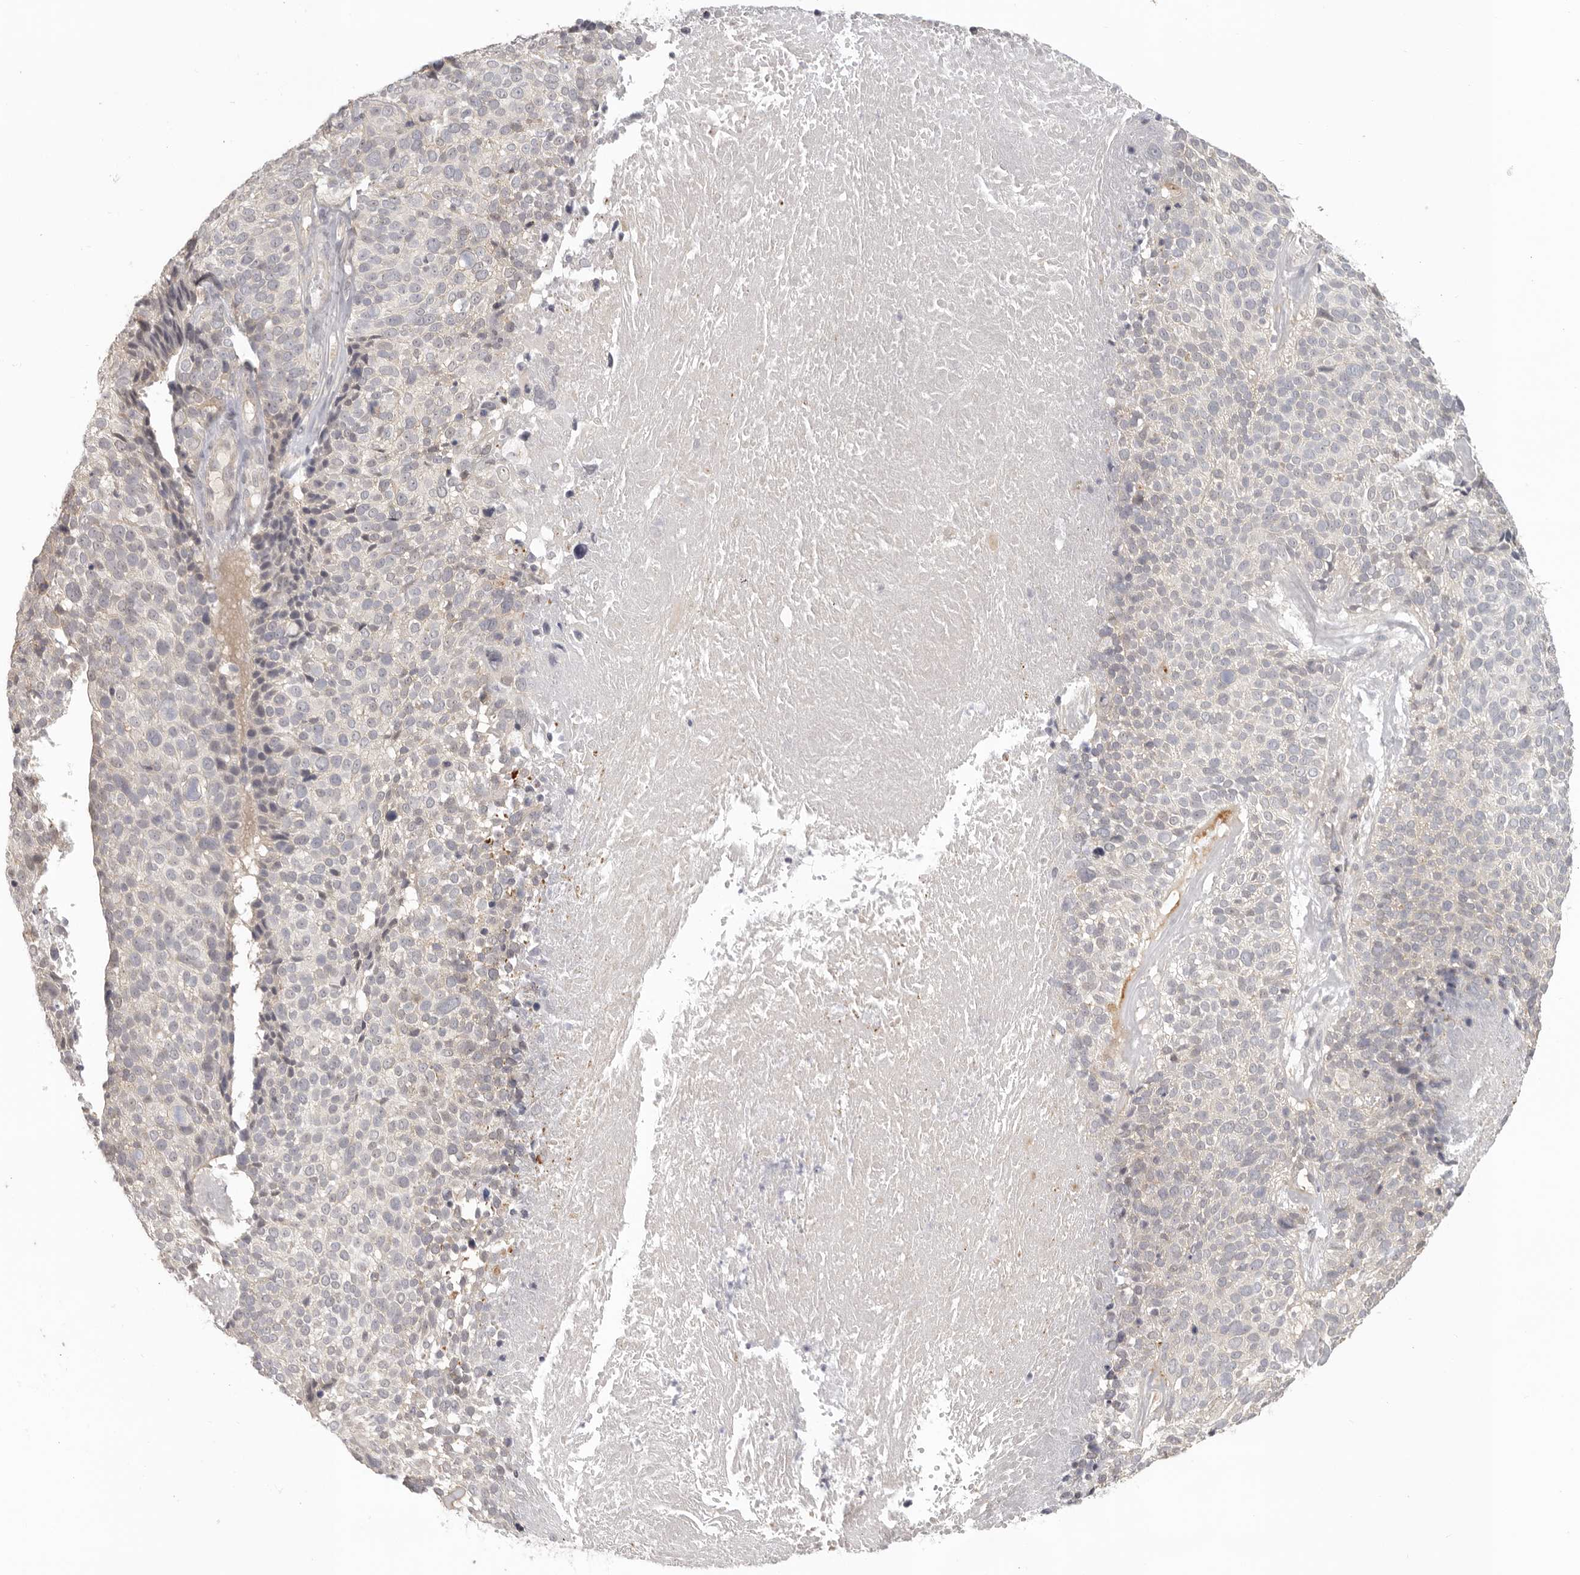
{"staining": {"intensity": "negative", "quantity": "none", "location": "none"}, "tissue": "cervical cancer", "cell_type": "Tumor cells", "image_type": "cancer", "snomed": [{"axis": "morphology", "description": "Squamous cell carcinoma, NOS"}, {"axis": "topography", "description": "Cervix"}], "caption": "High power microscopy photomicrograph of an immunohistochemistry image of cervical cancer, revealing no significant positivity in tumor cells.", "gene": "AHDC1", "patient": {"sex": "female", "age": 74}}